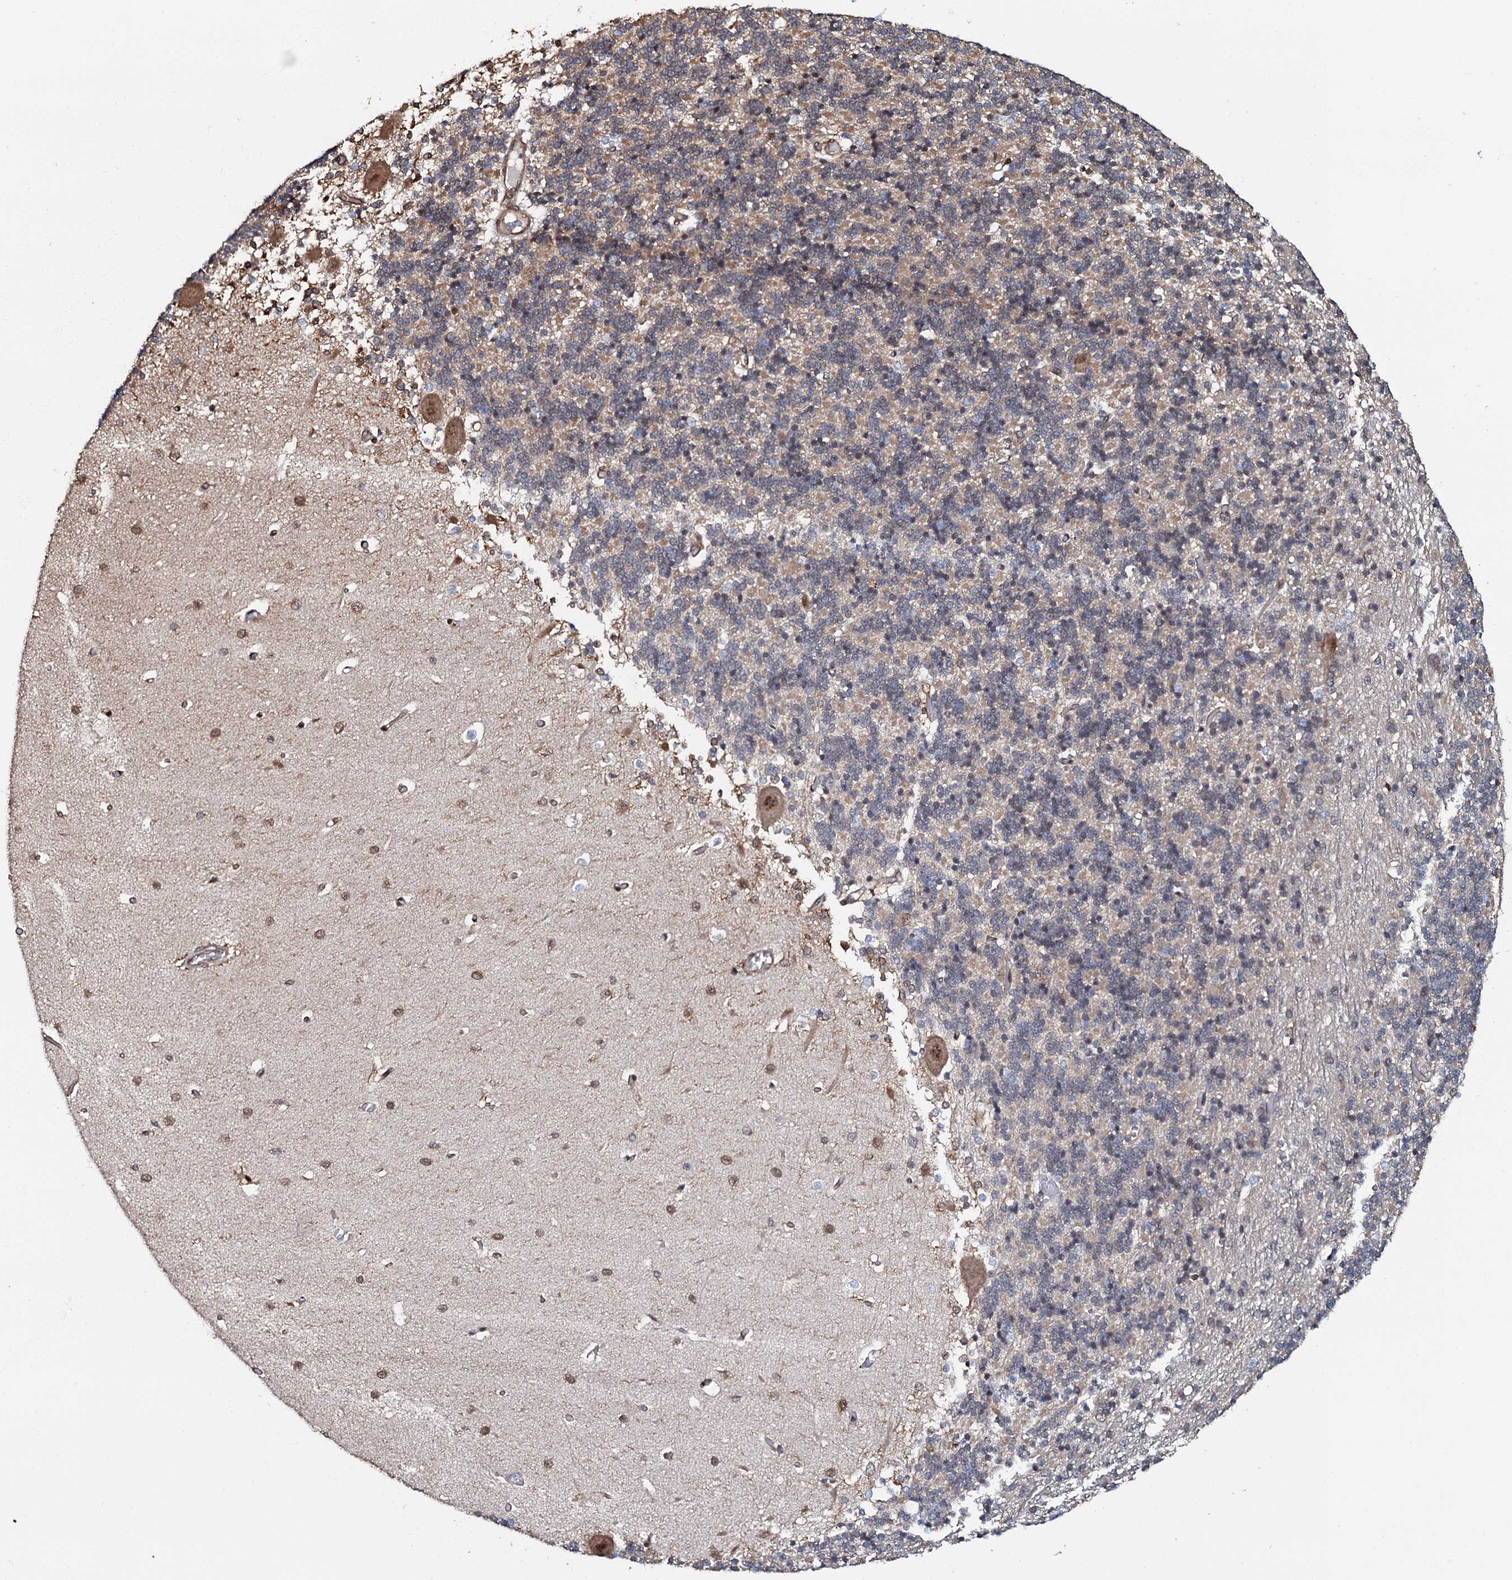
{"staining": {"intensity": "weak", "quantity": "<25%", "location": "cytoplasmic/membranous"}, "tissue": "cerebellum", "cell_type": "Cells in granular layer", "image_type": "normal", "snomed": [{"axis": "morphology", "description": "Normal tissue, NOS"}, {"axis": "topography", "description": "Cerebellum"}], "caption": "Cells in granular layer show no significant protein positivity in benign cerebellum. The staining is performed using DAB brown chromogen with nuclei counter-stained in using hematoxylin.", "gene": "OSBP", "patient": {"sex": "male", "age": 37}}